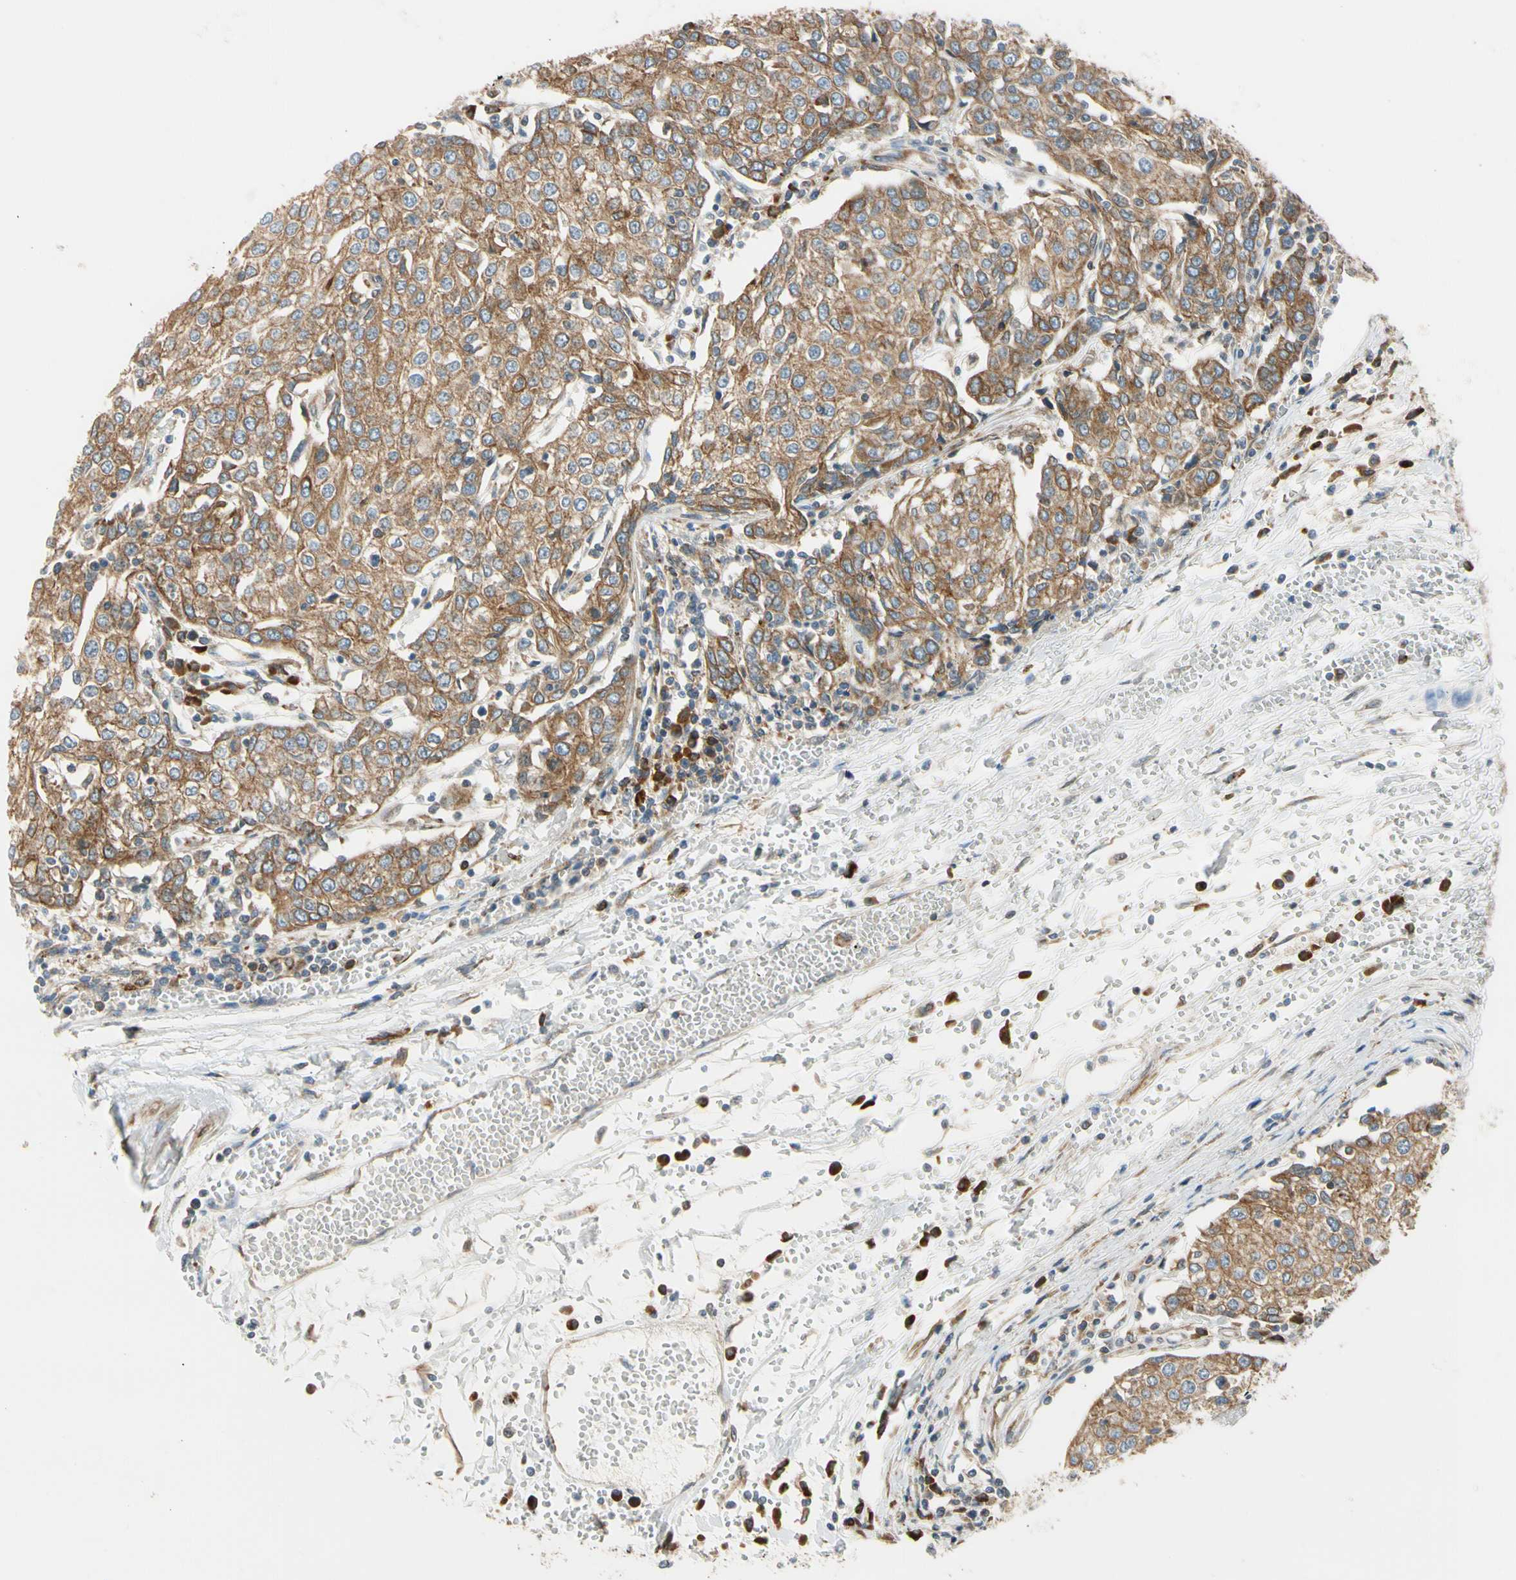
{"staining": {"intensity": "moderate", "quantity": ">75%", "location": "cytoplasmic/membranous"}, "tissue": "urothelial cancer", "cell_type": "Tumor cells", "image_type": "cancer", "snomed": [{"axis": "morphology", "description": "Urothelial carcinoma, High grade"}, {"axis": "topography", "description": "Urinary bladder"}], "caption": "Immunohistochemical staining of human high-grade urothelial carcinoma displays medium levels of moderate cytoplasmic/membranous protein positivity in about >75% of tumor cells.", "gene": "CLCC1", "patient": {"sex": "female", "age": 85}}